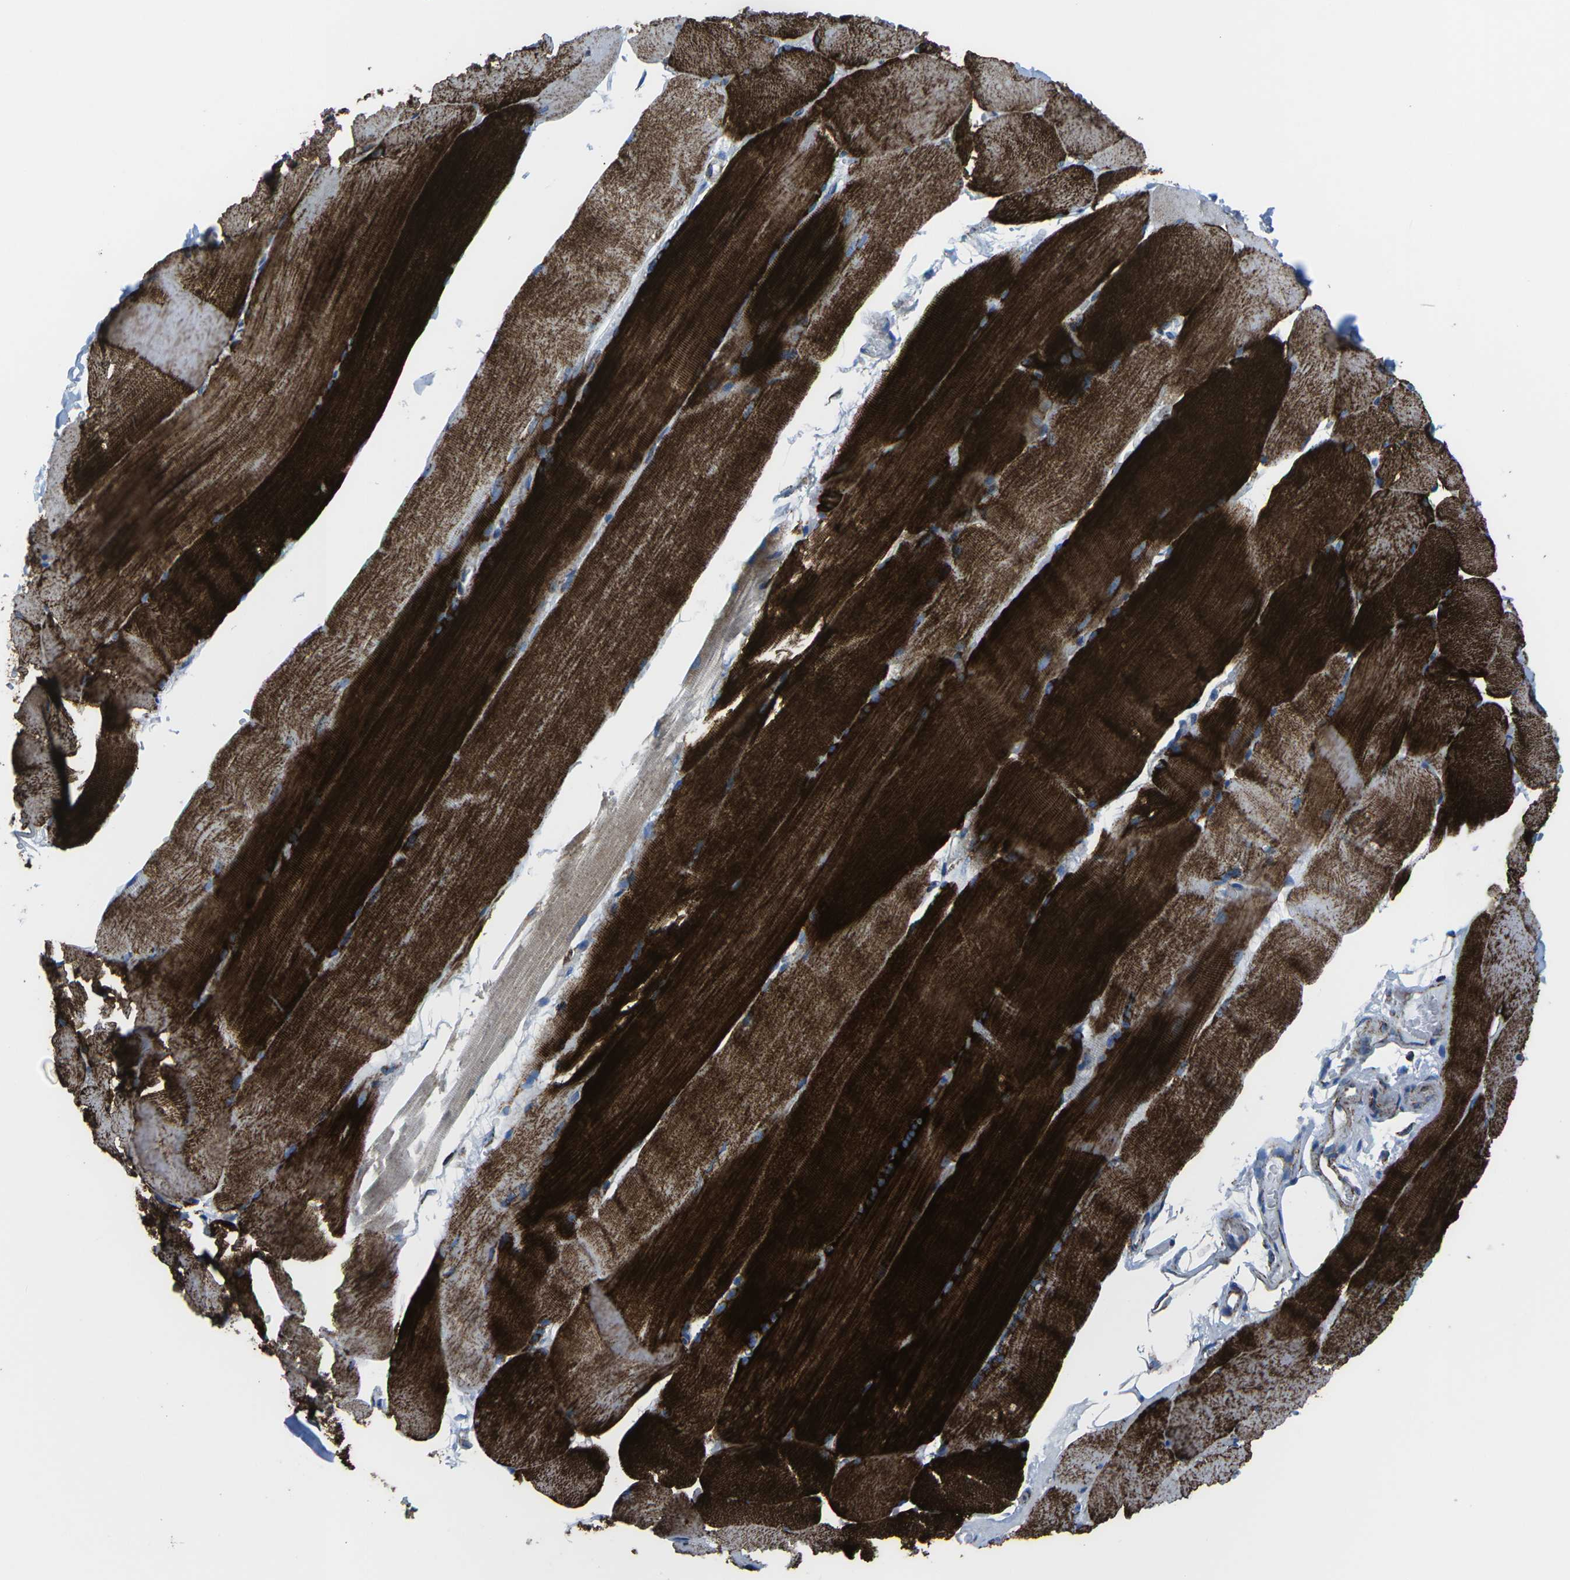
{"staining": {"intensity": "strong", "quantity": ">75%", "location": "cytoplasmic/membranous"}, "tissue": "skeletal muscle", "cell_type": "Myocytes", "image_type": "normal", "snomed": [{"axis": "morphology", "description": "Normal tissue, NOS"}, {"axis": "topography", "description": "Skin"}, {"axis": "topography", "description": "Skeletal muscle"}], "caption": "Myocytes reveal high levels of strong cytoplasmic/membranous positivity in approximately >75% of cells in unremarkable skeletal muscle.", "gene": "MT", "patient": {"sex": "male", "age": 83}}